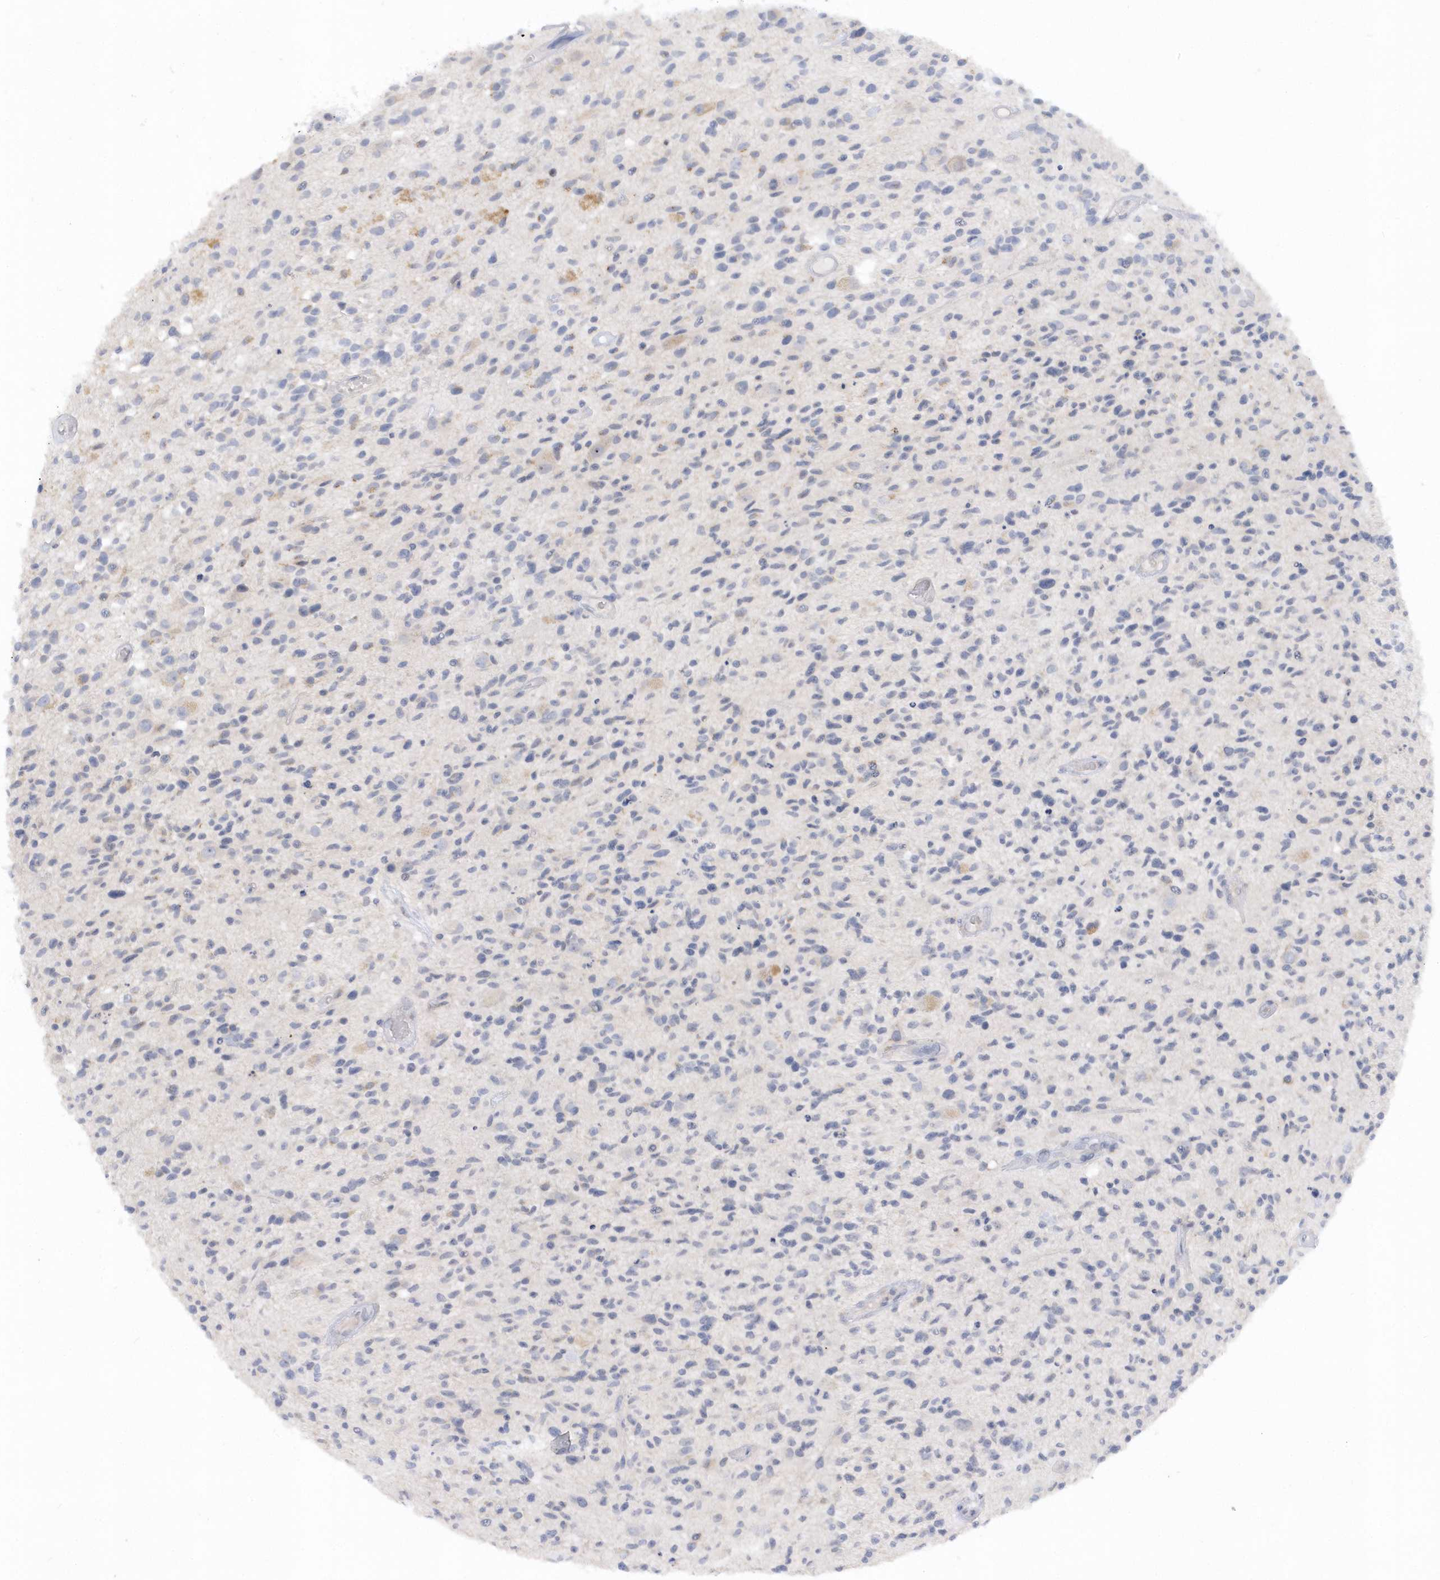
{"staining": {"intensity": "negative", "quantity": "none", "location": "none"}, "tissue": "glioma", "cell_type": "Tumor cells", "image_type": "cancer", "snomed": [{"axis": "morphology", "description": "Glioma, malignant, High grade"}, {"axis": "morphology", "description": "Glioblastoma, NOS"}, {"axis": "topography", "description": "Brain"}], "caption": "Histopathology image shows no significant protein positivity in tumor cells of glioma. (DAB IHC, high magnification).", "gene": "RPE", "patient": {"sex": "male", "age": 60}}